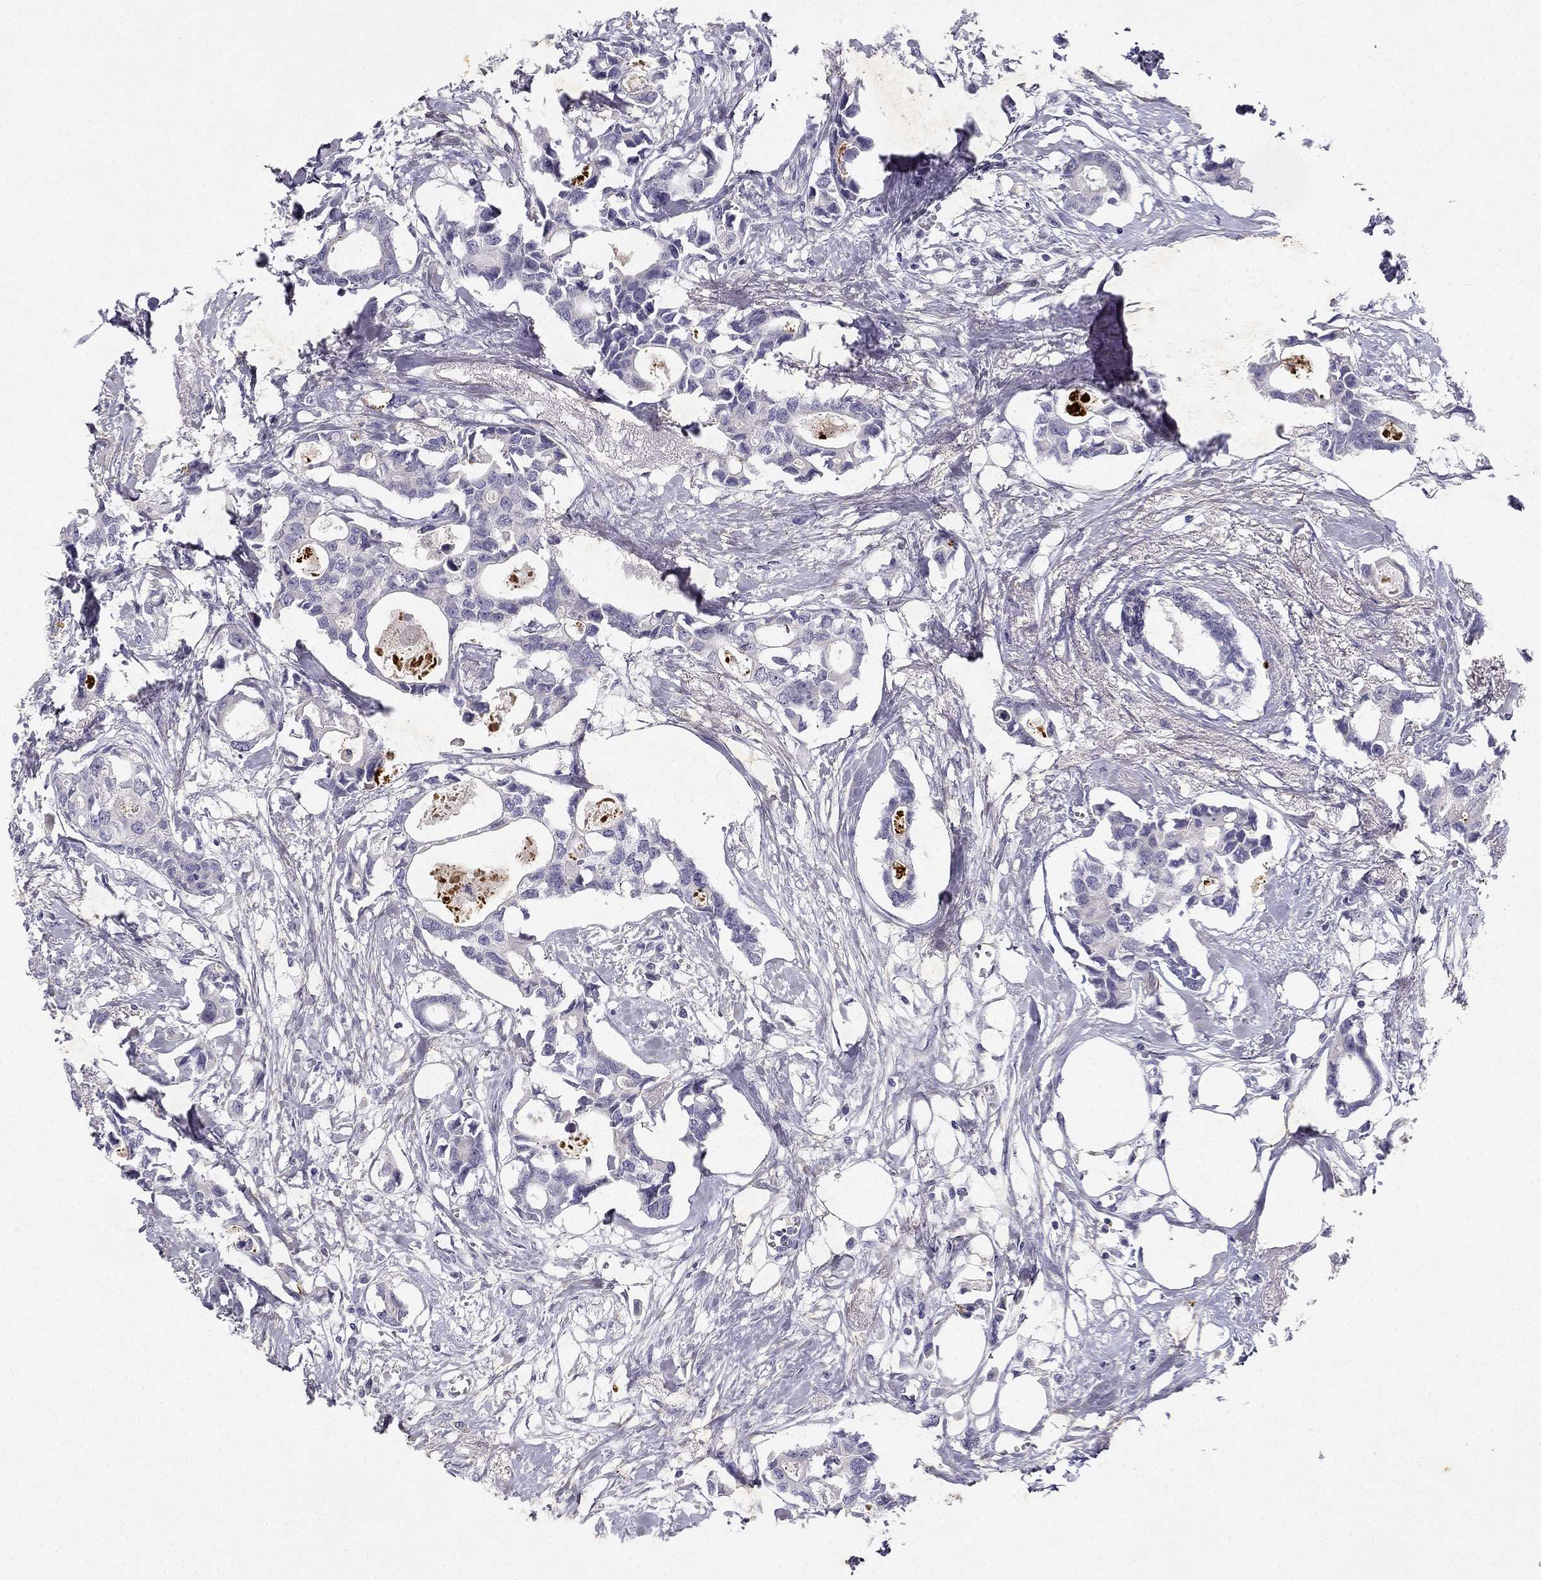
{"staining": {"intensity": "negative", "quantity": "none", "location": "none"}, "tissue": "breast cancer", "cell_type": "Tumor cells", "image_type": "cancer", "snomed": [{"axis": "morphology", "description": "Duct carcinoma"}, {"axis": "topography", "description": "Breast"}], "caption": "IHC photomicrograph of breast invasive ductal carcinoma stained for a protein (brown), which exhibits no expression in tumor cells.", "gene": "SLC6A4", "patient": {"sex": "female", "age": 83}}